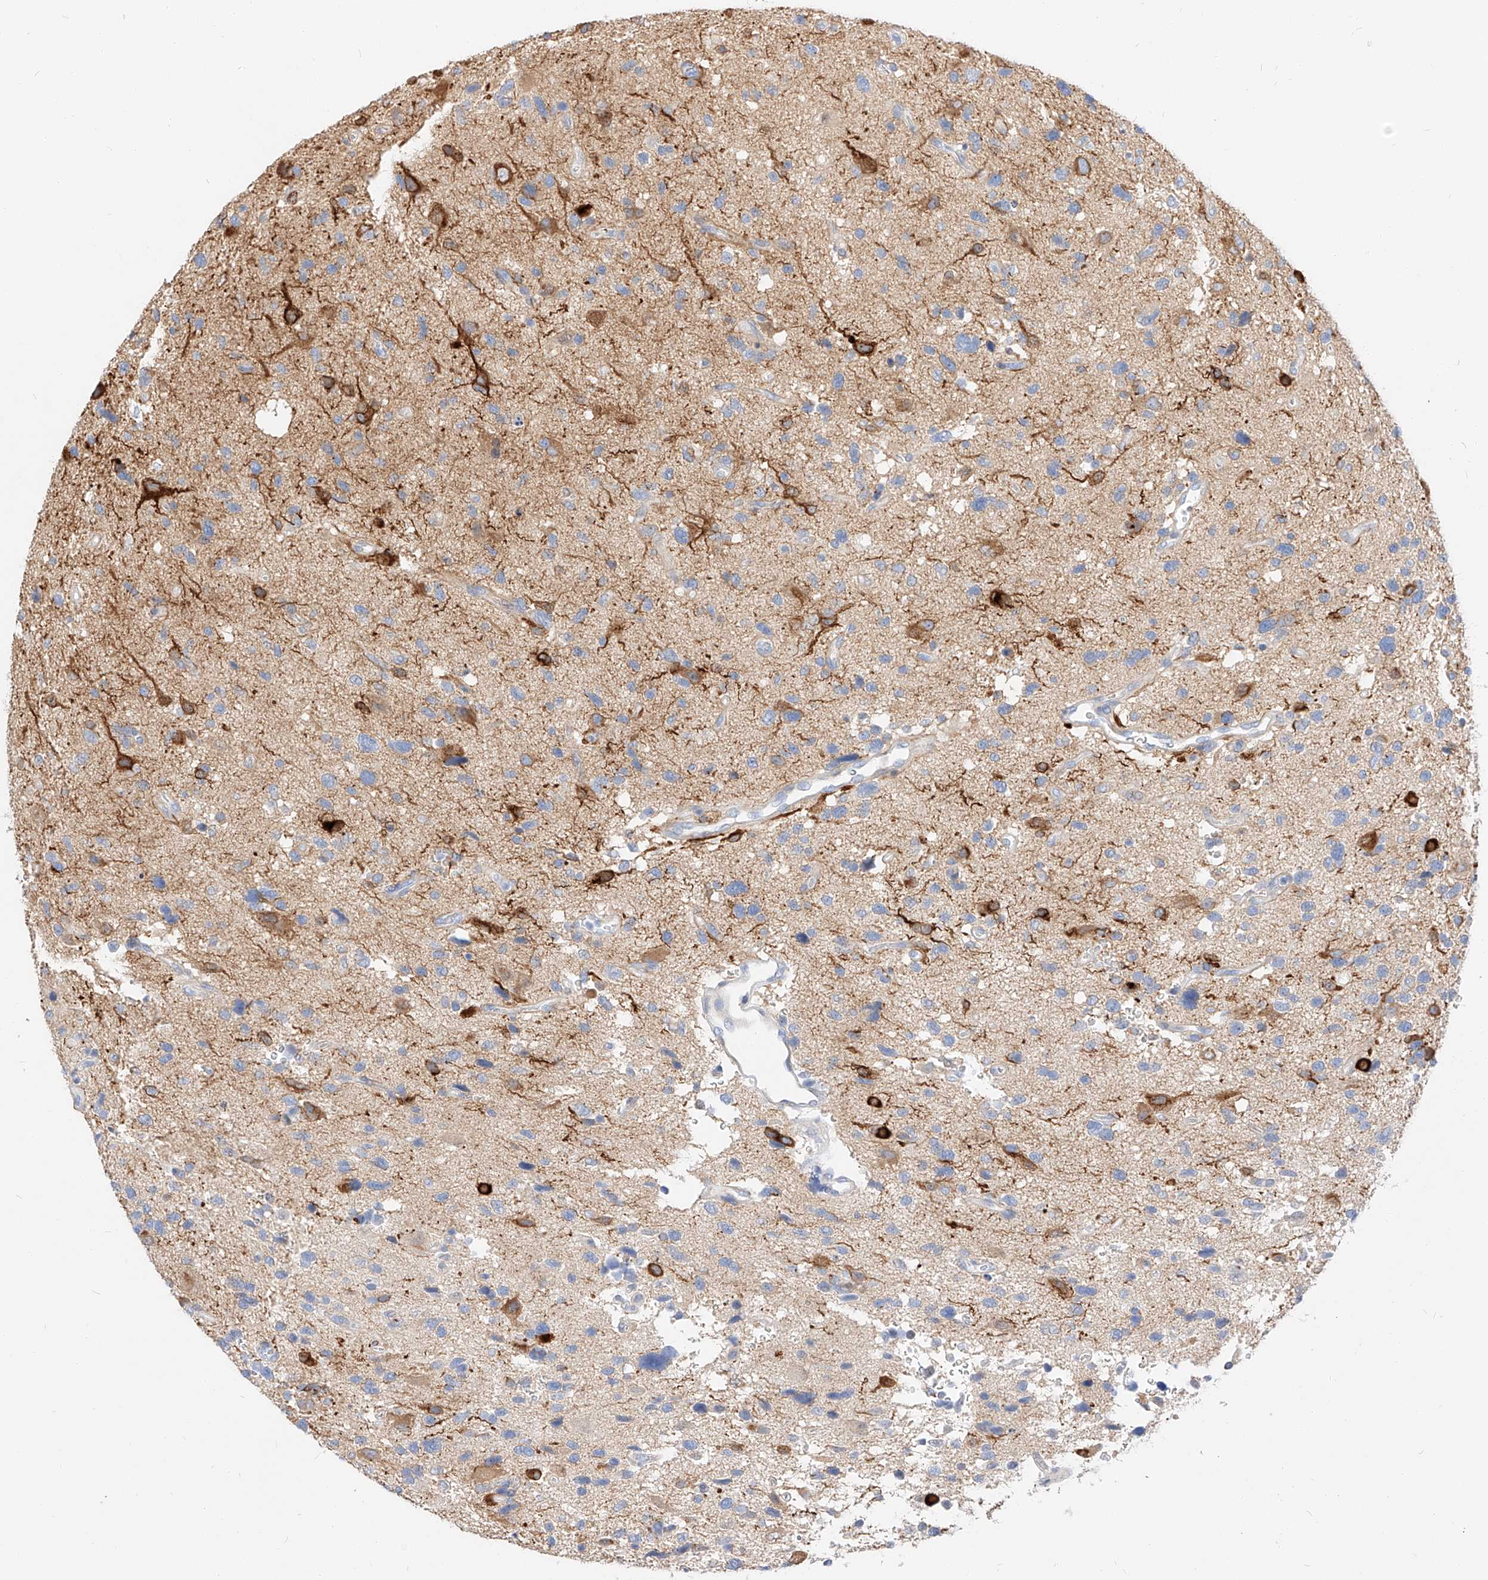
{"staining": {"intensity": "negative", "quantity": "none", "location": "none"}, "tissue": "glioma", "cell_type": "Tumor cells", "image_type": "cancer", "snomed": [{"axis": "morphology", "description": "Glioma, malignant, High grade"}, {"axis": "topography", "description": "Brain"}], "caption": "An IHC image of glioma is shown. There is no staining in tumor cells of glioma.", "gene": "MAP7", "patient": {"sex": "male", "age": 33}}